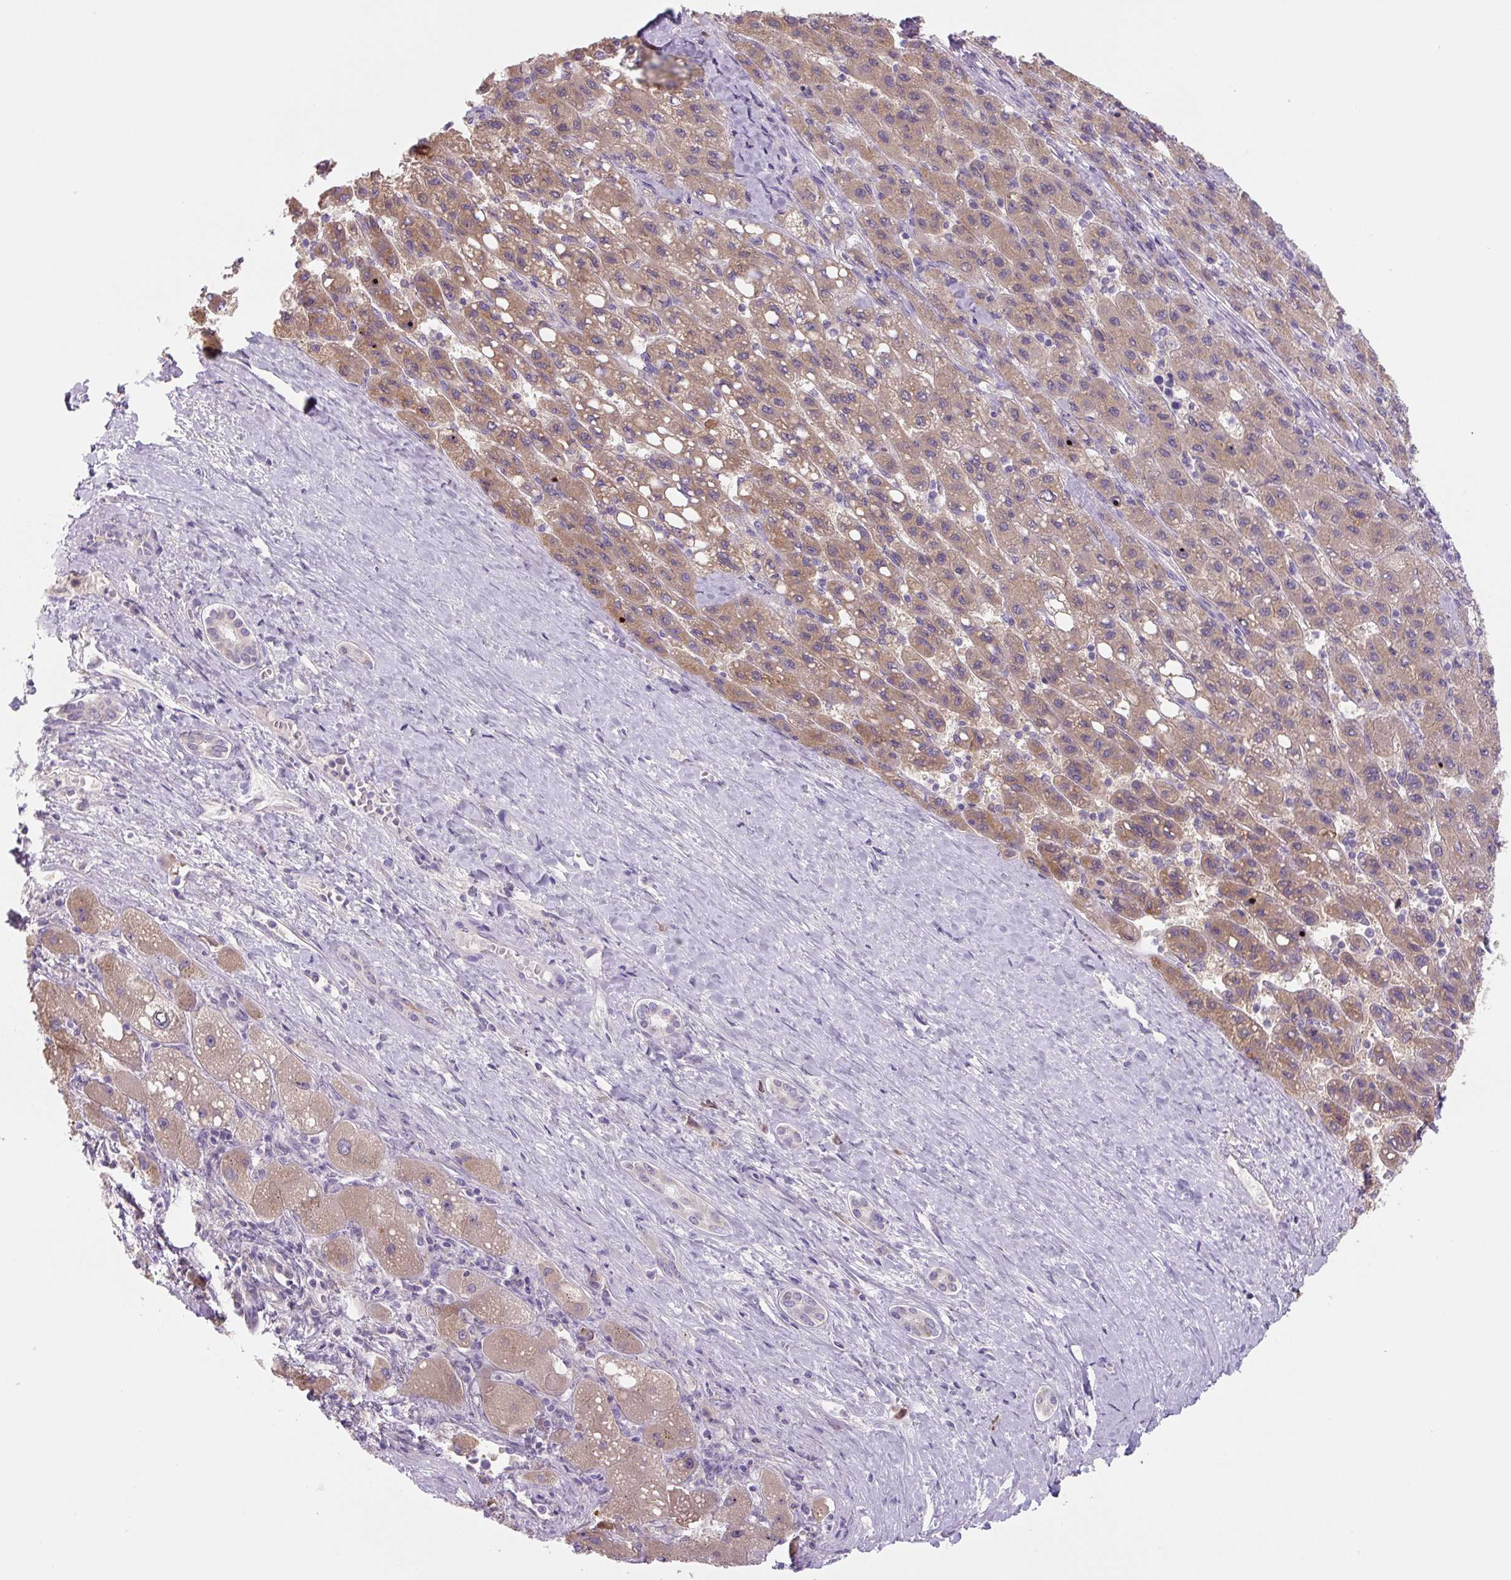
{"staining": {"intensity": "moderate", "quantity": ">75%", "location": "cytoplasmic/membranous"}, "tissue": "liver cancer", "cell_type": "Tumor cells", "image_type": "cancer", "snomed": [{"axis": "morphology", "description": "Carcinoma, Hepatocellular, NOS"}, {"axis": "topography", "description": "Liver"}], "caption": "Moderate cytoplasmic/membranous positivity is appreciated in about >75% of tumor cells in liver cancer (hepatocellular carcinoma).", "gene": "FZD5", "patient": {"sex": "female", "age": 82}}